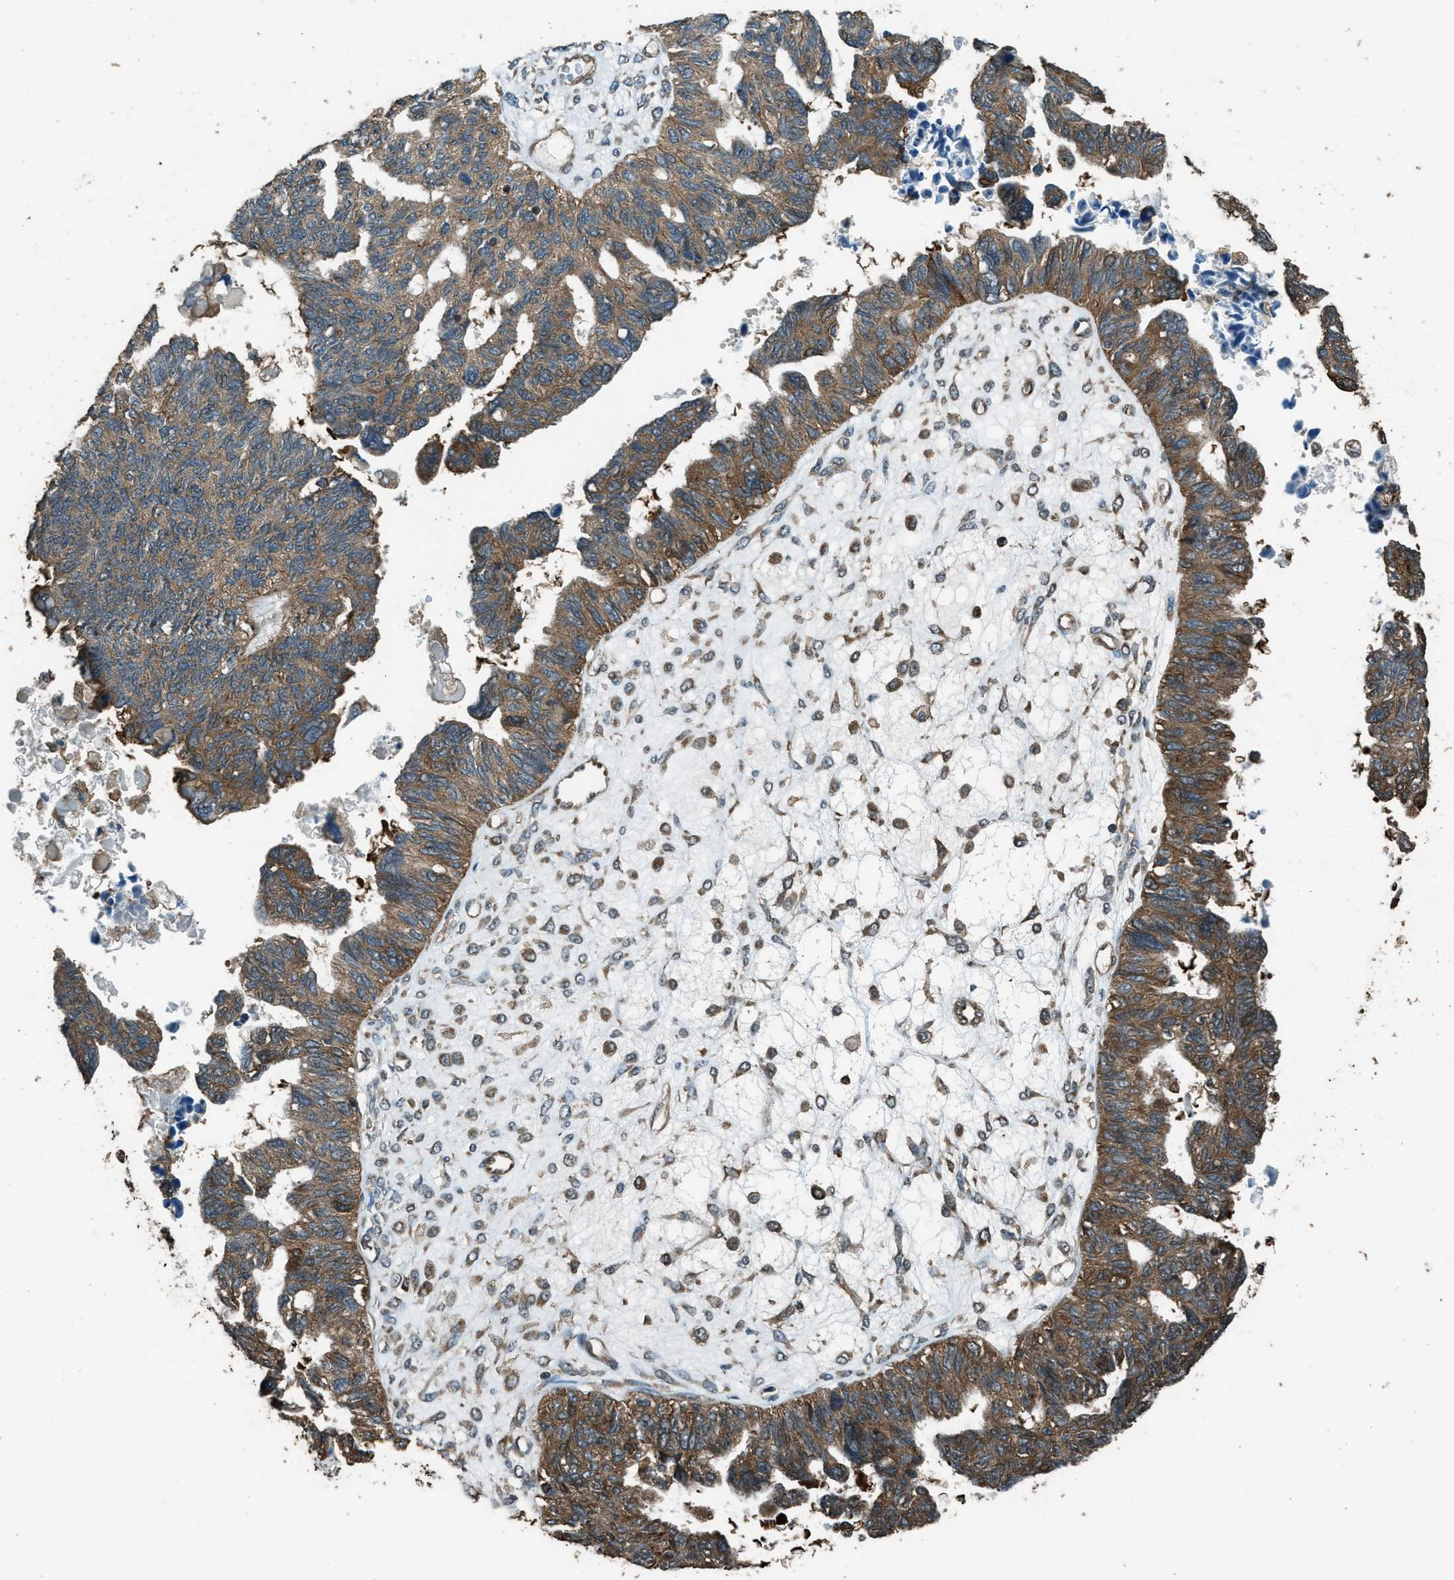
{"staining": {"intensity": "strong", "quantity": ">75%", "location": "cytoplasmic/membranous"}, "tissue": "ovarian cancer", "cell_type": "Tumor cells", "image_type": "cancer", "snomed": [{"axis": "morphology", "description": "Cystadenocarcinoma, serous, NOS"}, {"axis": "topography", "description": "Ovary"}], "caption": "Tumor cells exhibit high levels of strong cytoplasmic/membranous staining in approximately >75% of cells in human serous cystadenocarcinoma (ovarian).", "gene": "MARS1", "patient": {"sex": "female", "age": 79}}